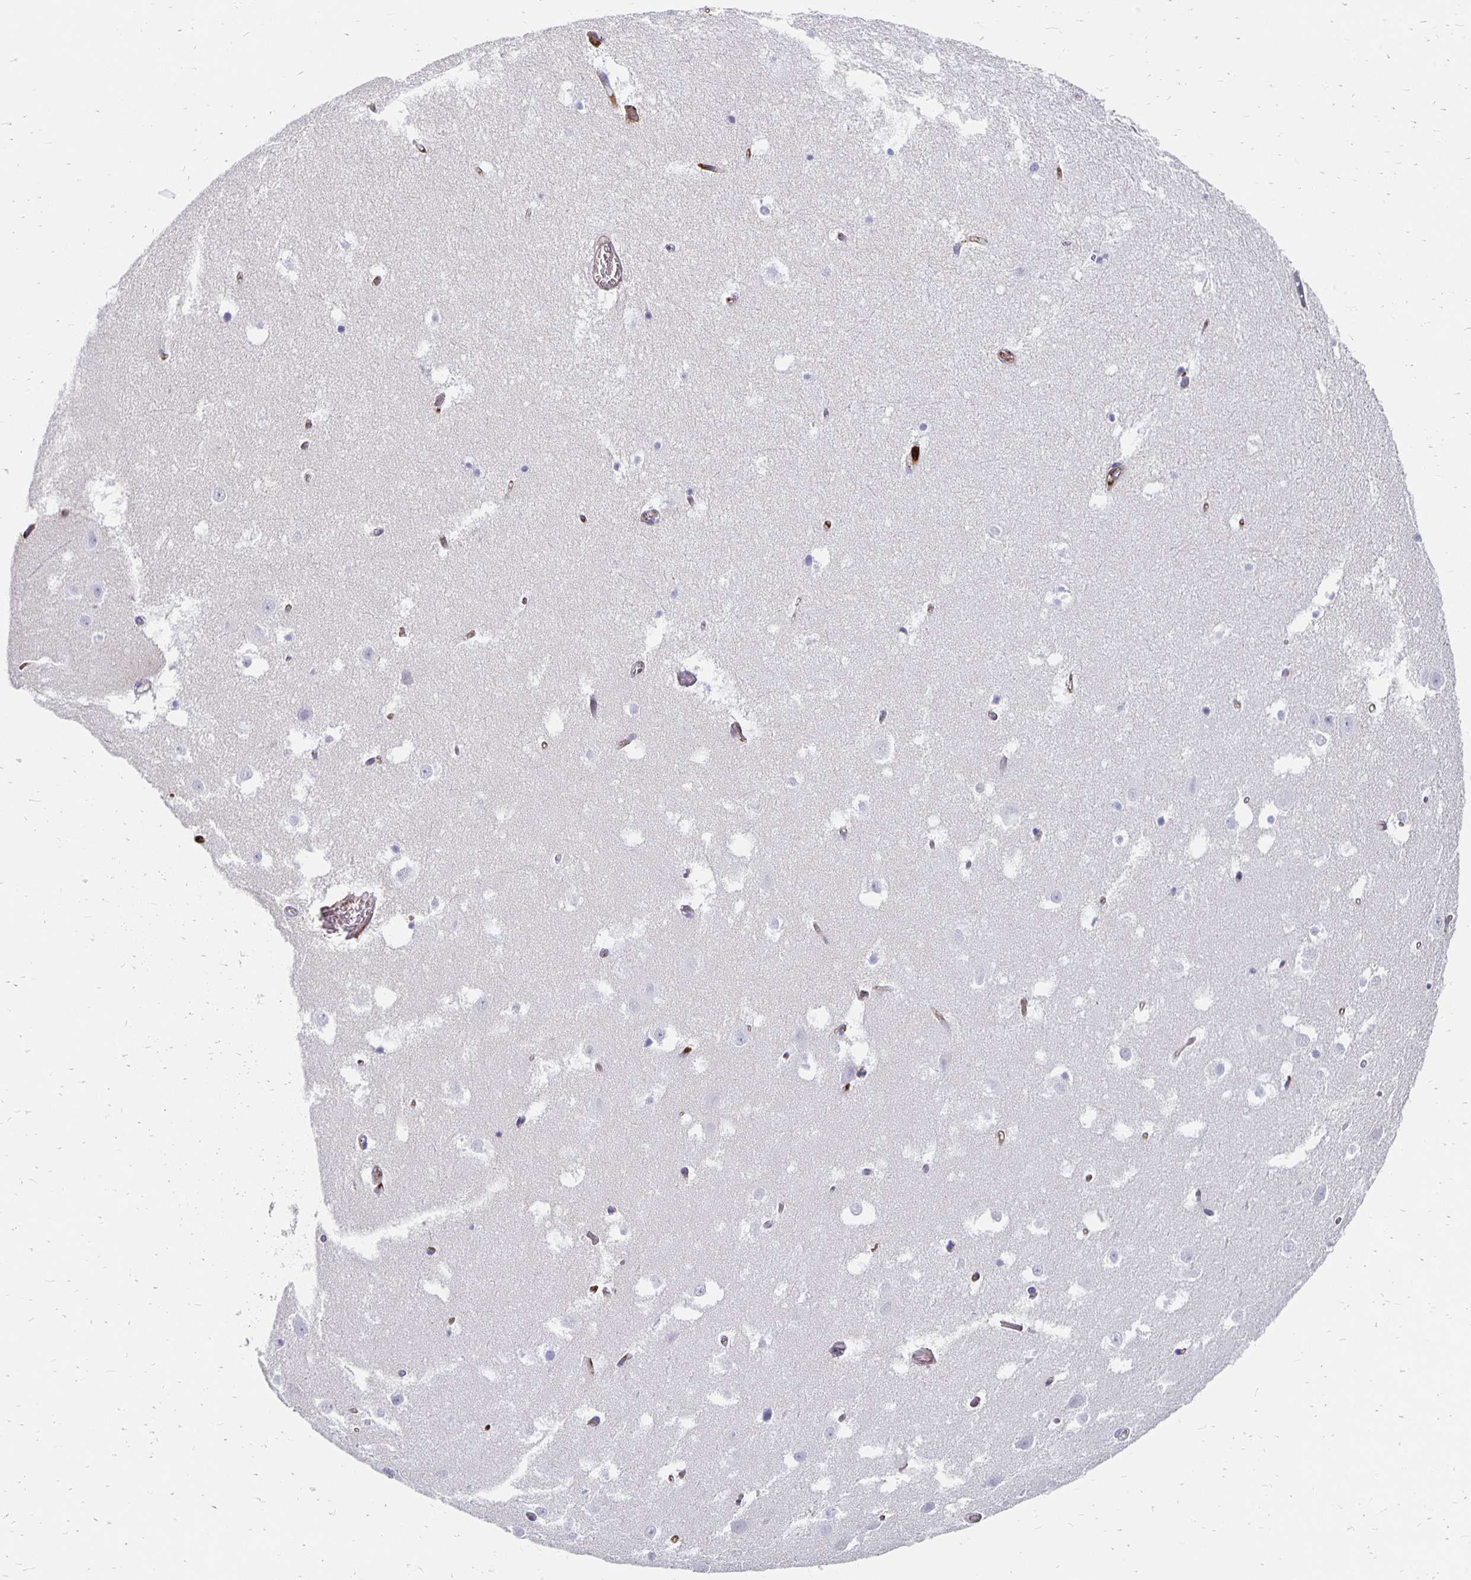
{"staining": {"intensity": "negative", "quantity": "none", "location": "none"}, "tissue": "hippocampus", "cell_type": "Glial cells", "image_type": "normal", "snomed": [{"axis": "morphology", "description": "Normal tissue, NOS"}, {"axis": "topography", "description": "Hippocampus"}], "caption": "Benign hippocampus was stained to show a protein in brown. There is no significant expression in glial cells. (DAB immunohistochemistry (IHC) visualized using brightfield microscopy, high magnification).", "gene": "APOB", "patient": {"sex": "female", "age": 52}}